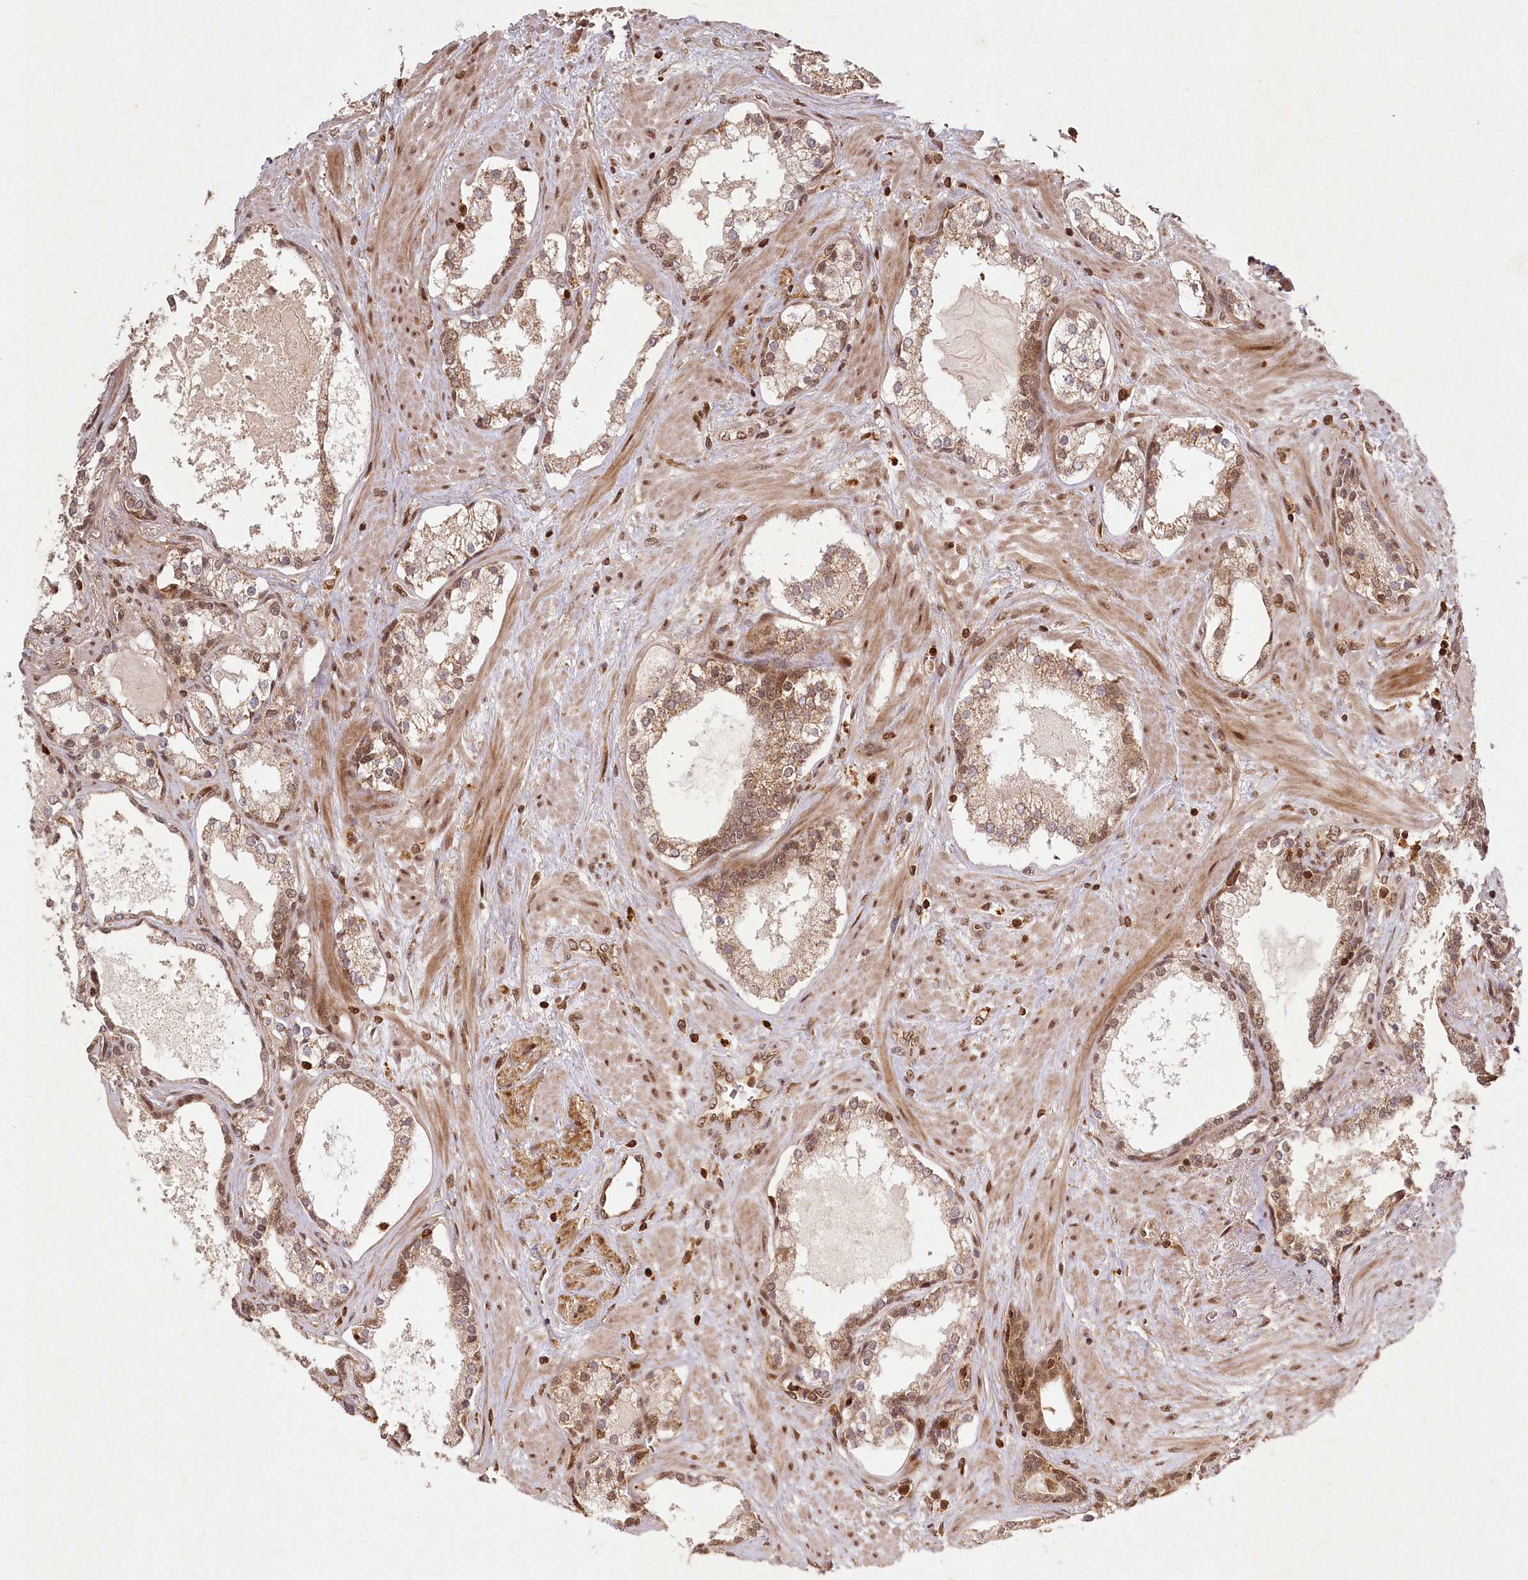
{"staining": {"intensity": "moderate", "quantity": ">75%", "location": "cytoplasmic/membranous,nuclear"}, "tissue": "prostate cancer", "cell_type": "Tumor cells", "image_type": "cancer", "snomed": [{"axis": "morphology", "description": "Adenocarcinoma, High grade"}, {"axis": "topography", "description": "Prostate"}], "caption": "A brown stain highlights moderate cytoplasmic/membranous and nuclear expression of a protein in human adenocarcinoma (high-grade) (prostate) tumor cells.", "gene": "MICU1", "patient": {"sex": "male", "age": 58}}